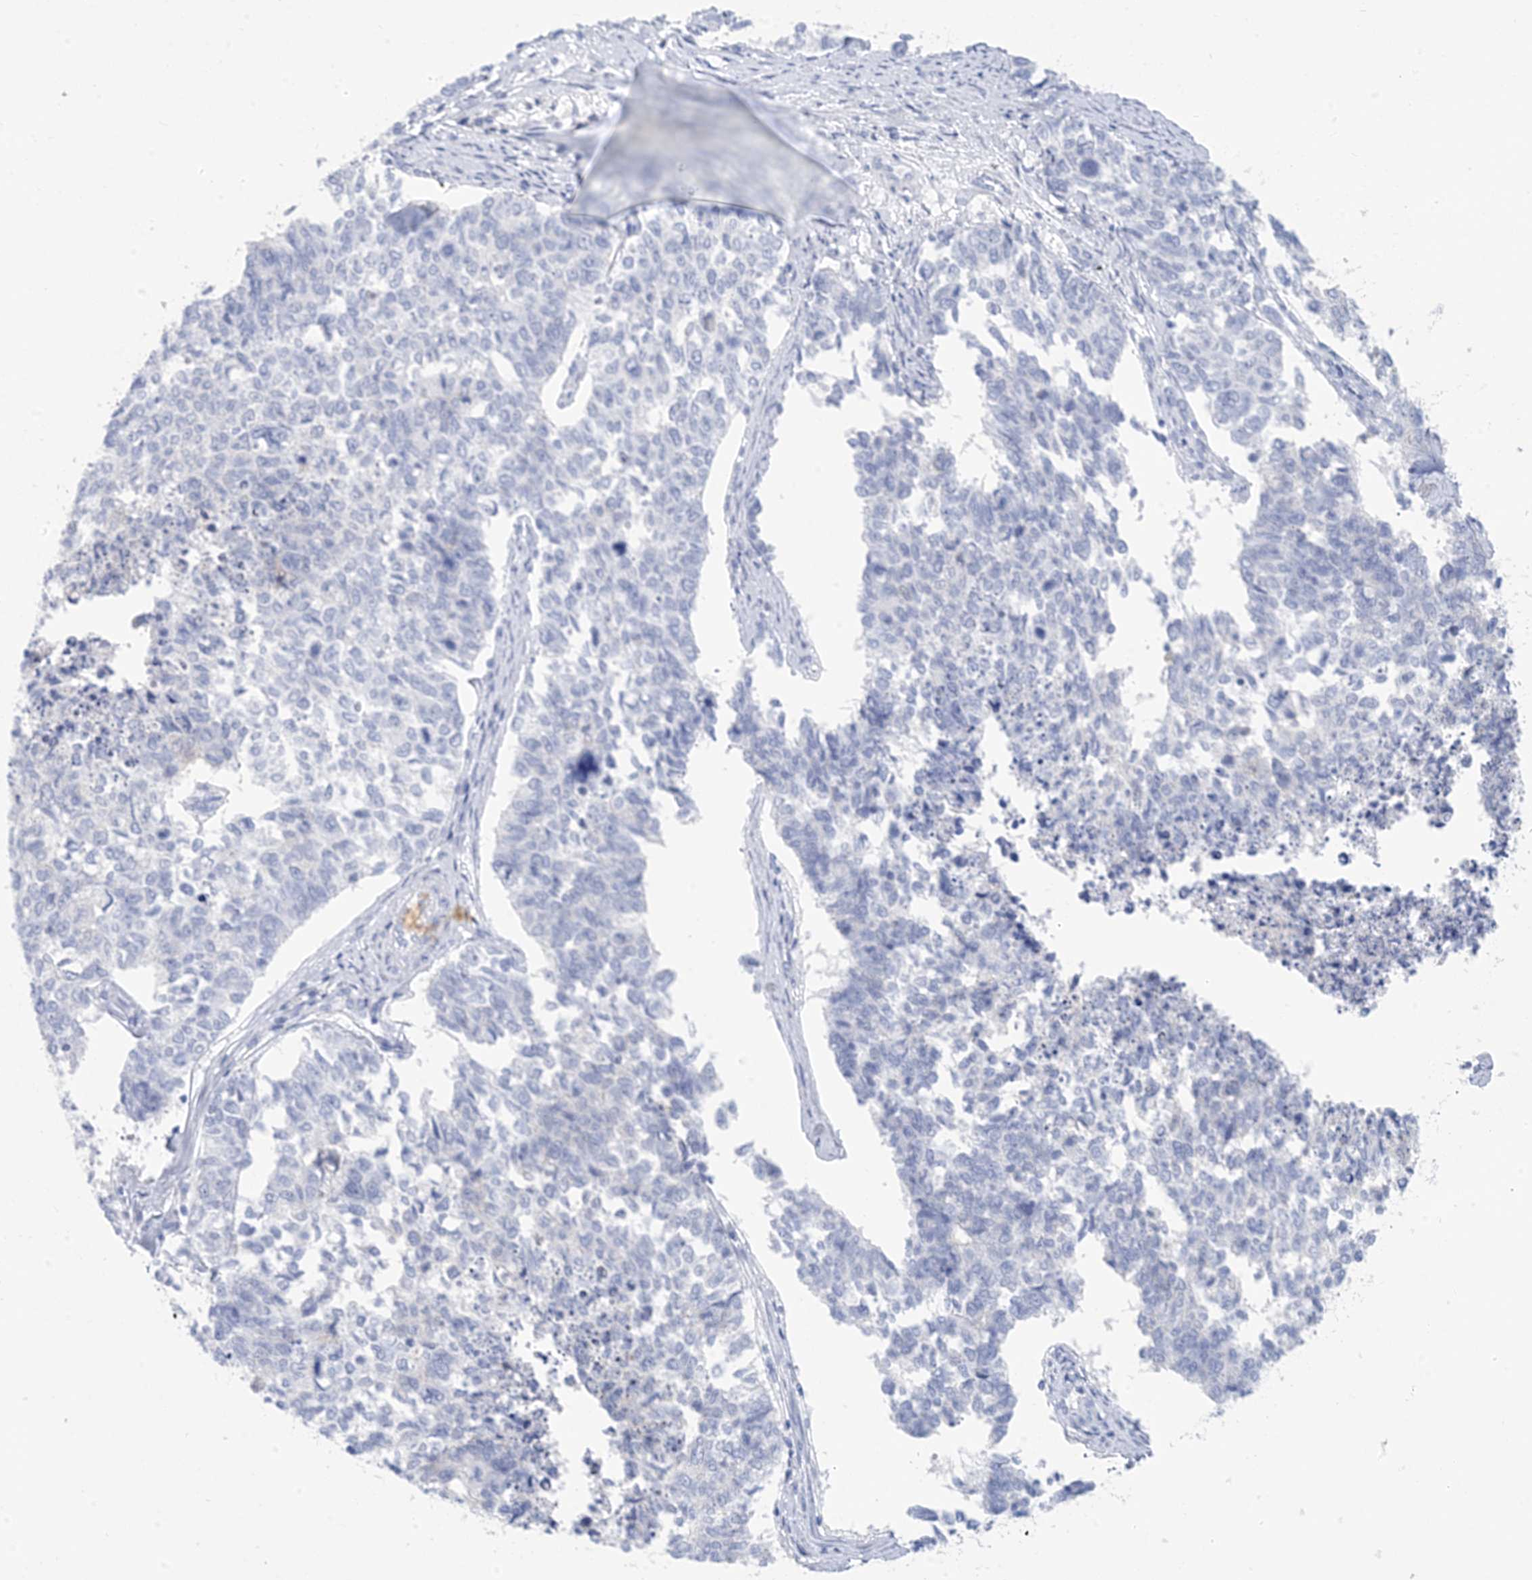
{"staining": {"intensity": "negative", "quantity": "none", "location": "none"}, "tissue": "cervical cancer", "cell_type": "Tumor cells", "image_type": "cancer", "snomed": [{"axis": "morphology", "description": "Squamous cell carcinoma, NOS"}, {"axis": "topography", "description": "Cervix"}], "caption": "High magnification brightfield microscopy of cervical cancer stained with DAB (brown) and counterstained with hematoxylin (blue): tumor cells show no significant staining.", "gene": "SH3YL1", "patient": {"sex": "female", "age": 63}}